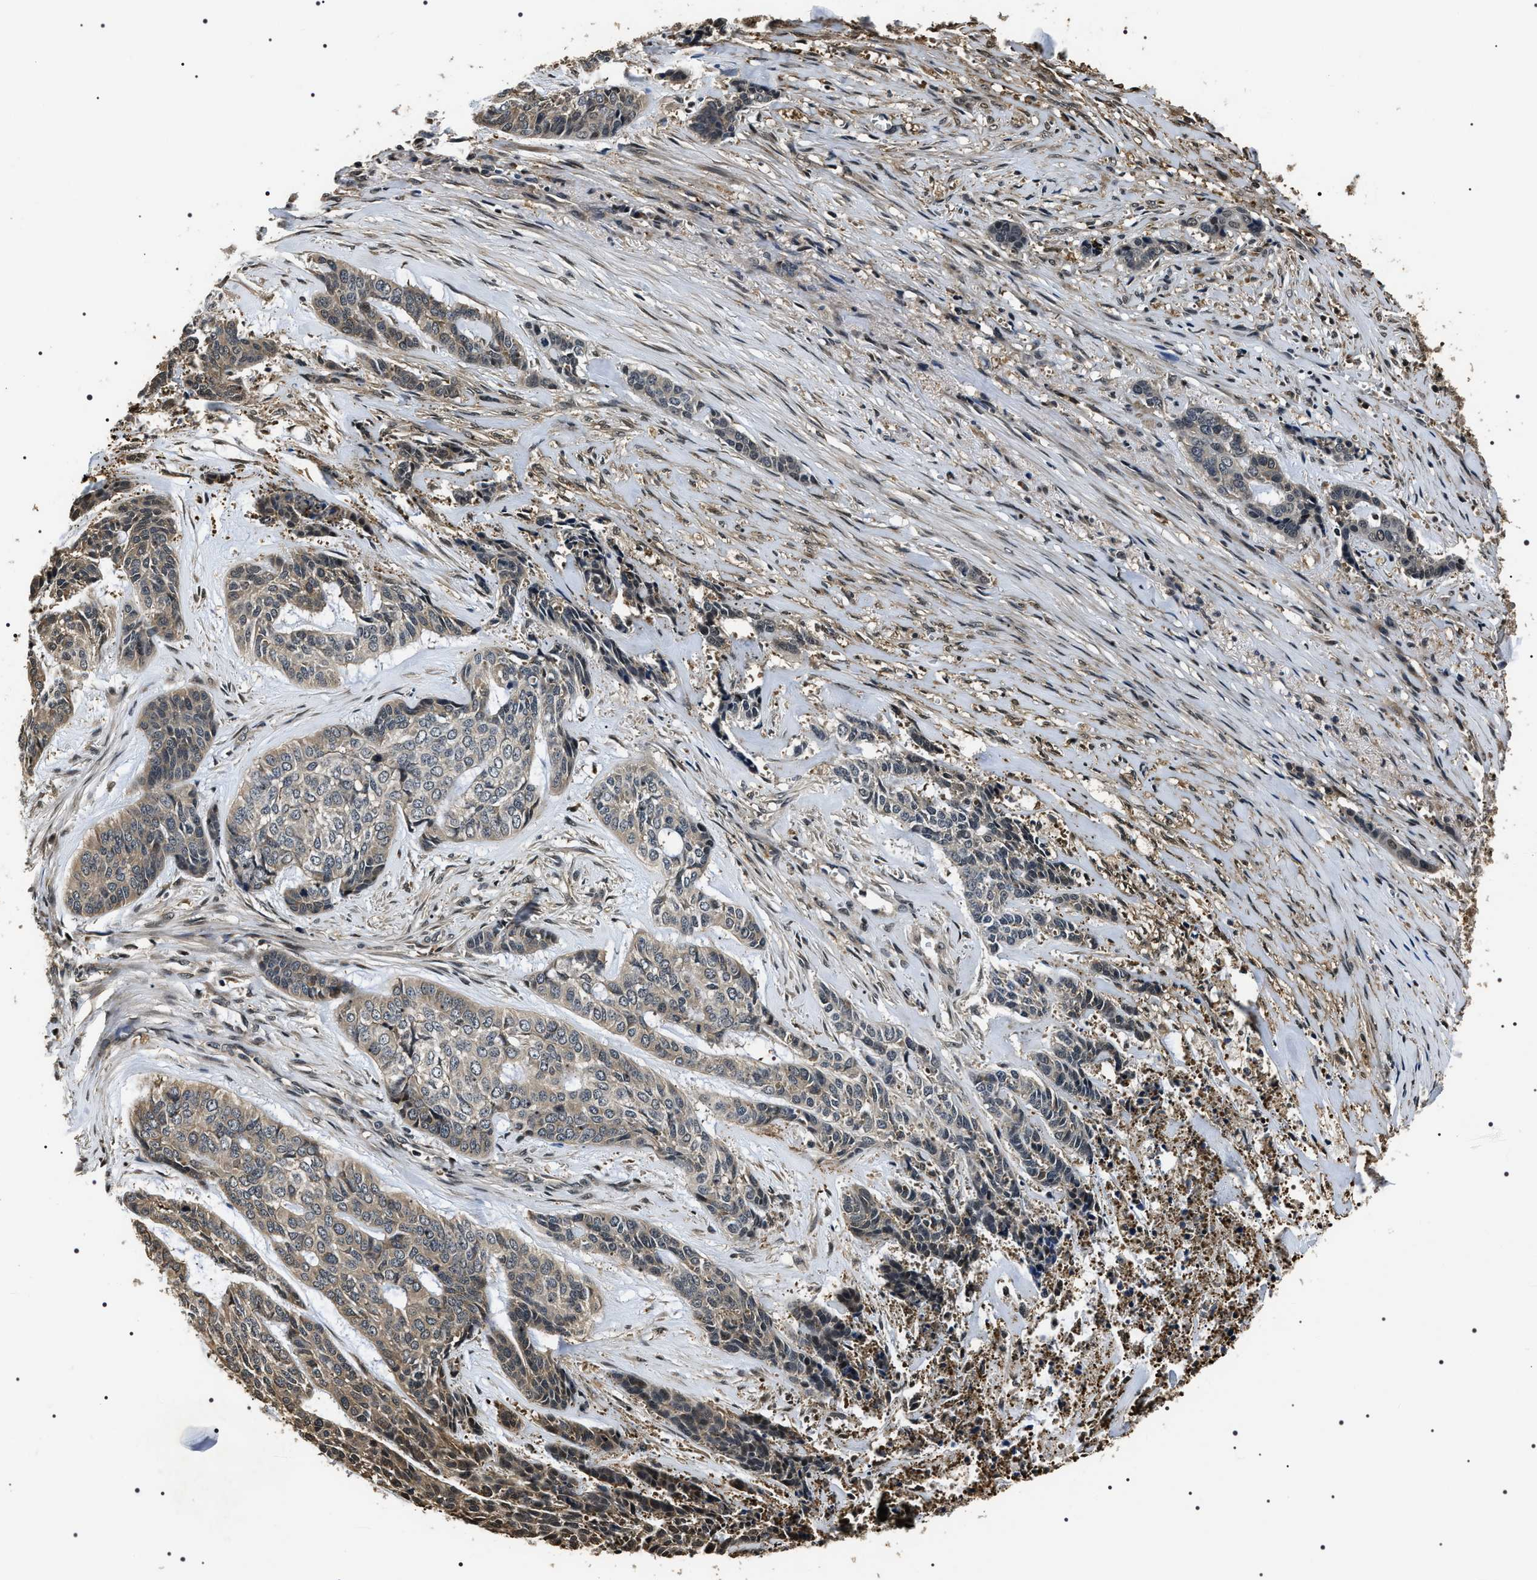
{"staining": {"intensity": "weak", "quantity": "<25%", "location": "cytoplasmic/membranous"}, "tissue": "skin cancer", "cell_type": "Tumor cells", "image_type": "cancer", "snomed": [{"axis": "morphology", "description": "Basal cell carcinoma"}, {"axis": "topography", "description": "Skin"}], "caption": "This is an immunohistochemistry (IHC) histopathology image of human skin cancer. There is no staining in tumor cells.", "gene": "ARHGAP22", "patient": {"sex": "female", "age": 64}}